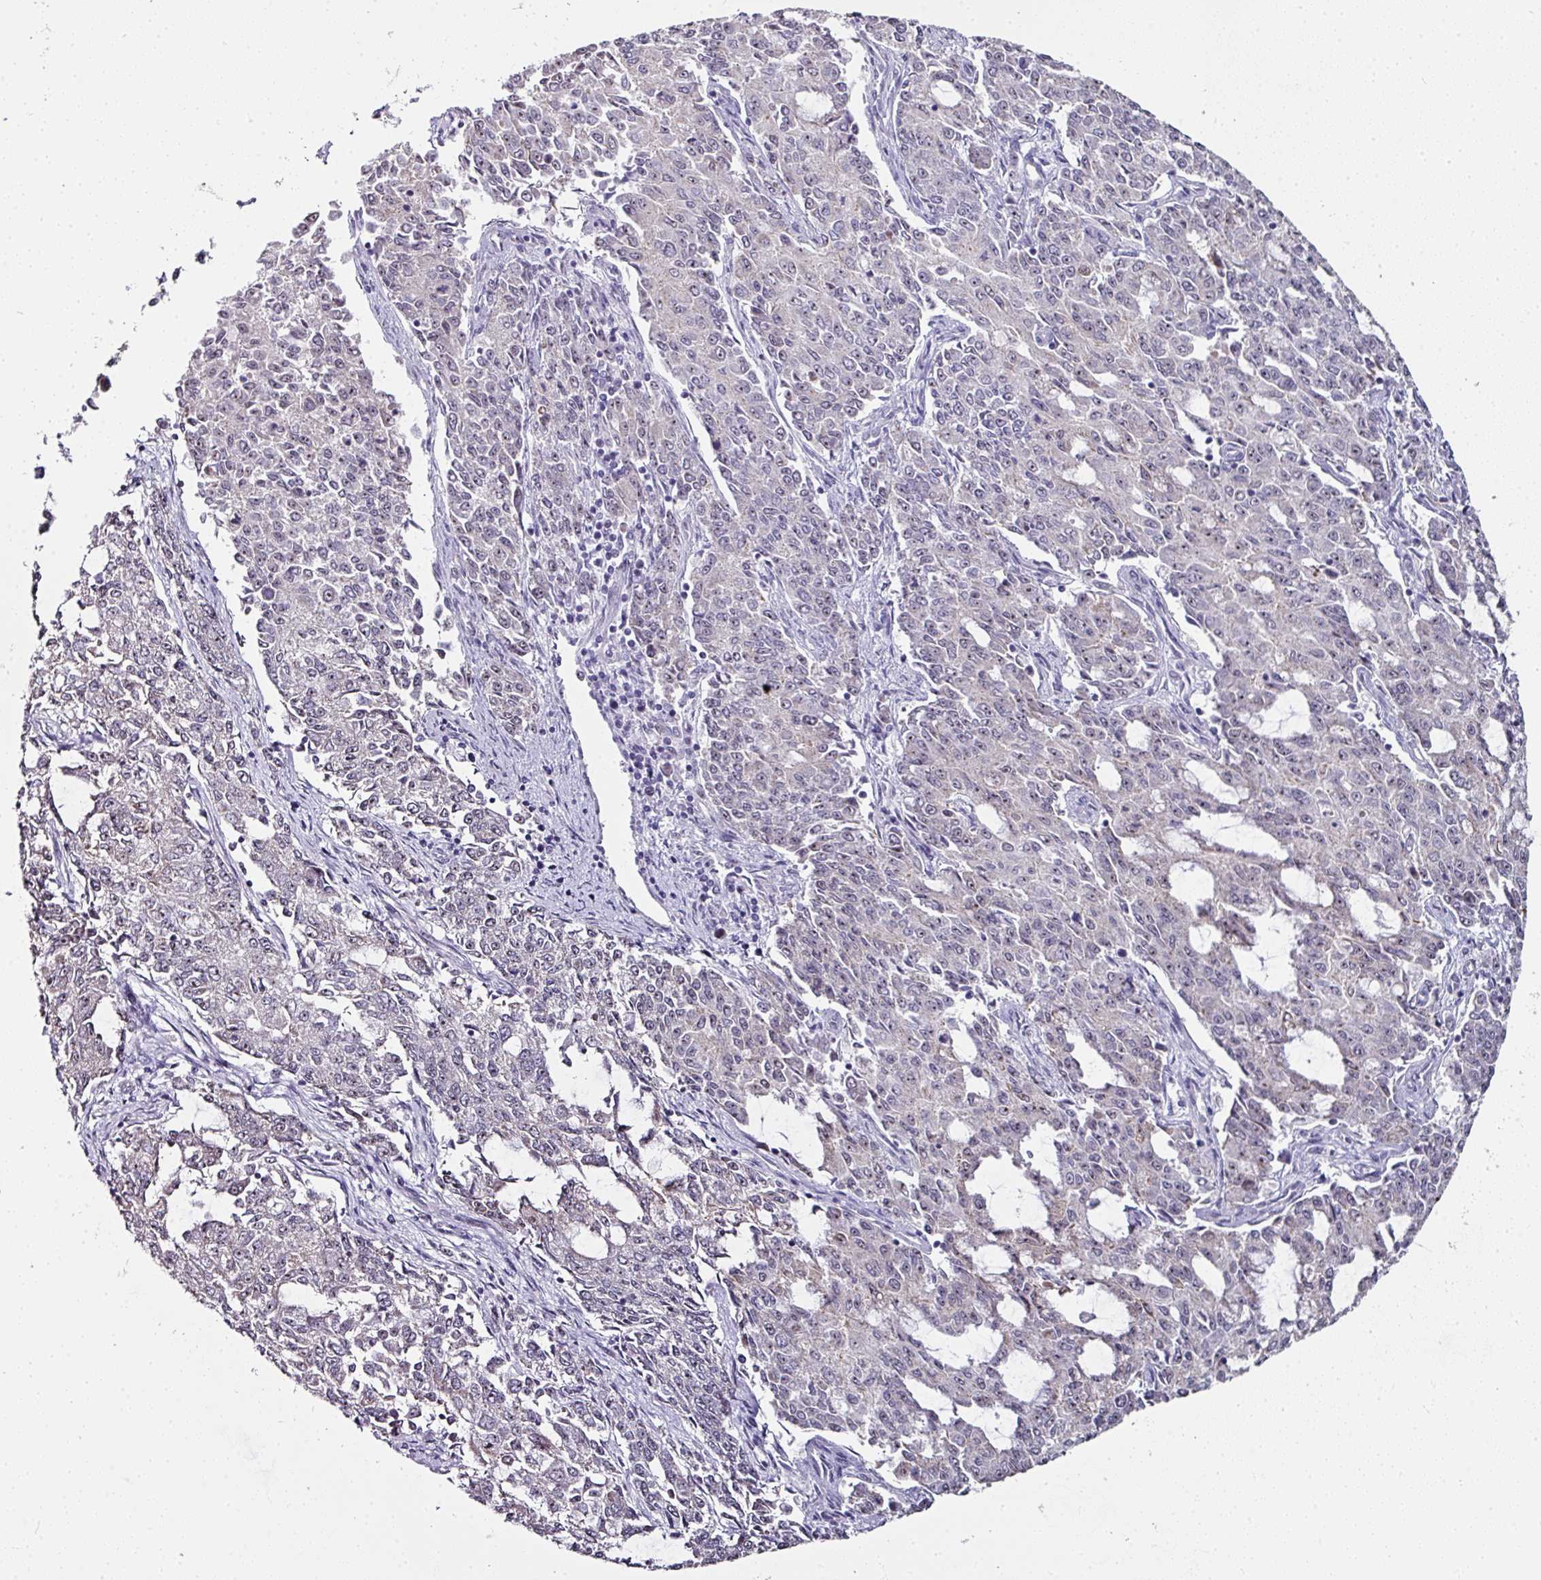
{"staining": {"intensity": "weak", "quantity": "<25%", "location": "nuclear"}, "tissue": "endometrial cancer", "cell_type": "Tumor cells", "image_type": "cancer", "snomed": [{"axis": "morphology", "description": "Adenocarcinoma, NOS"}, {"axis": "topography", "description": "Endometrium"}], "caption": "High magnification brightfield microscopy of adenocarcinoma (endometrial) stained with DAB (brown) and counterstained with hematoxylin (blue): tumor cells show no significant expression.", "gene": "NACC2", "patient": {"sex": "female", "age": 50}}